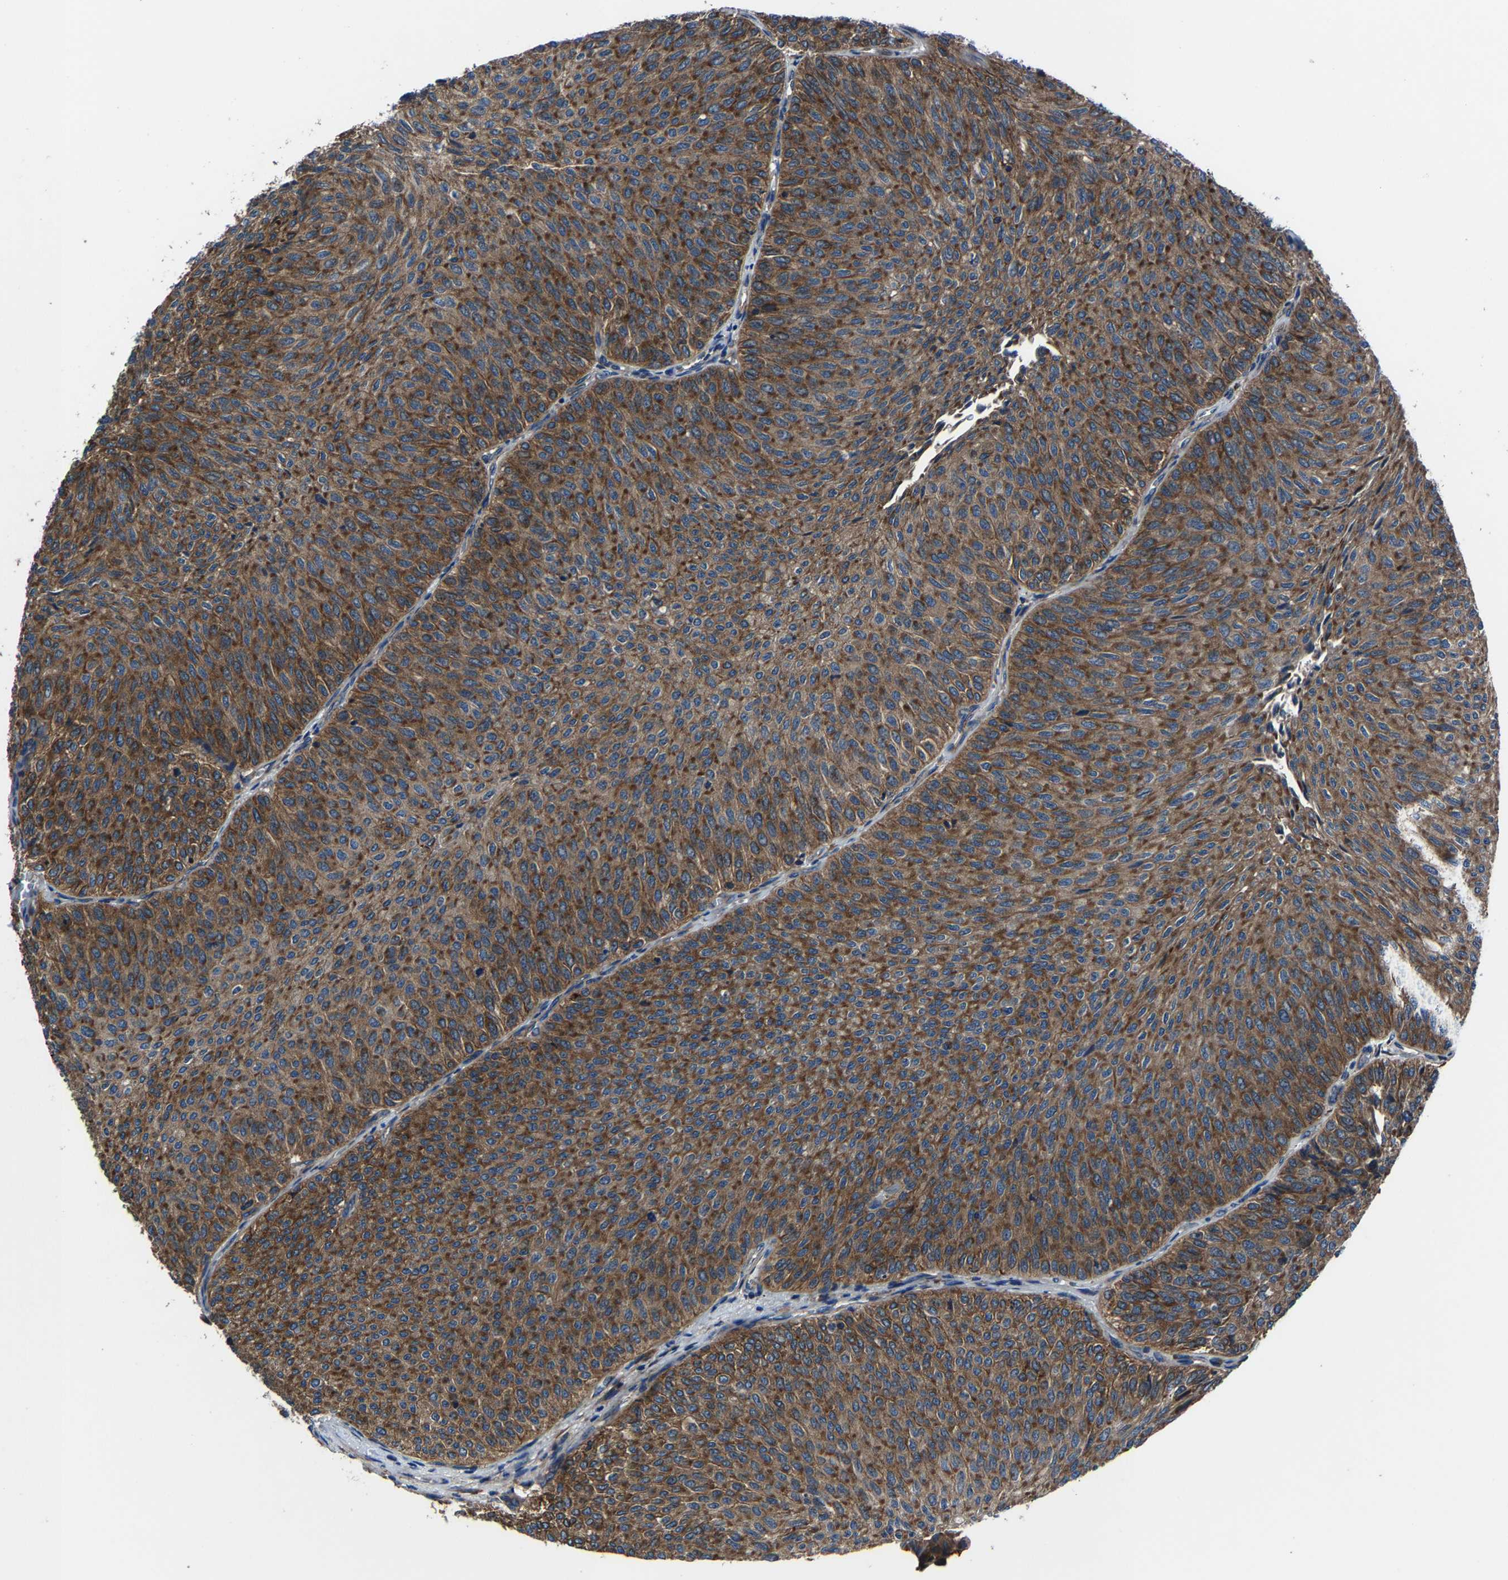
{"staining": {"intensity": "strong", "quantity": ">75%", "location": "cytoplasmic/membranous"}, "tissue": "urothelial cancer", "cell_type": "Tumor cells", "image_type": "cancer", "snomed": [{"axis": "morphology", "description": "Urothelial carcinoma, Low grade"}, {"axis": "topography", "description": "Urinary bladder"}], "caption": "This histopathology image shows immunohistochemistry (IHC) staining of human urothelial carcinoma (low-grade), with high strong cytoplasmic/membranous positivity in approximately >75% of tumor cells.", "gene": "KIAA1958", "patient": {"sex": "male", "age": 78}}